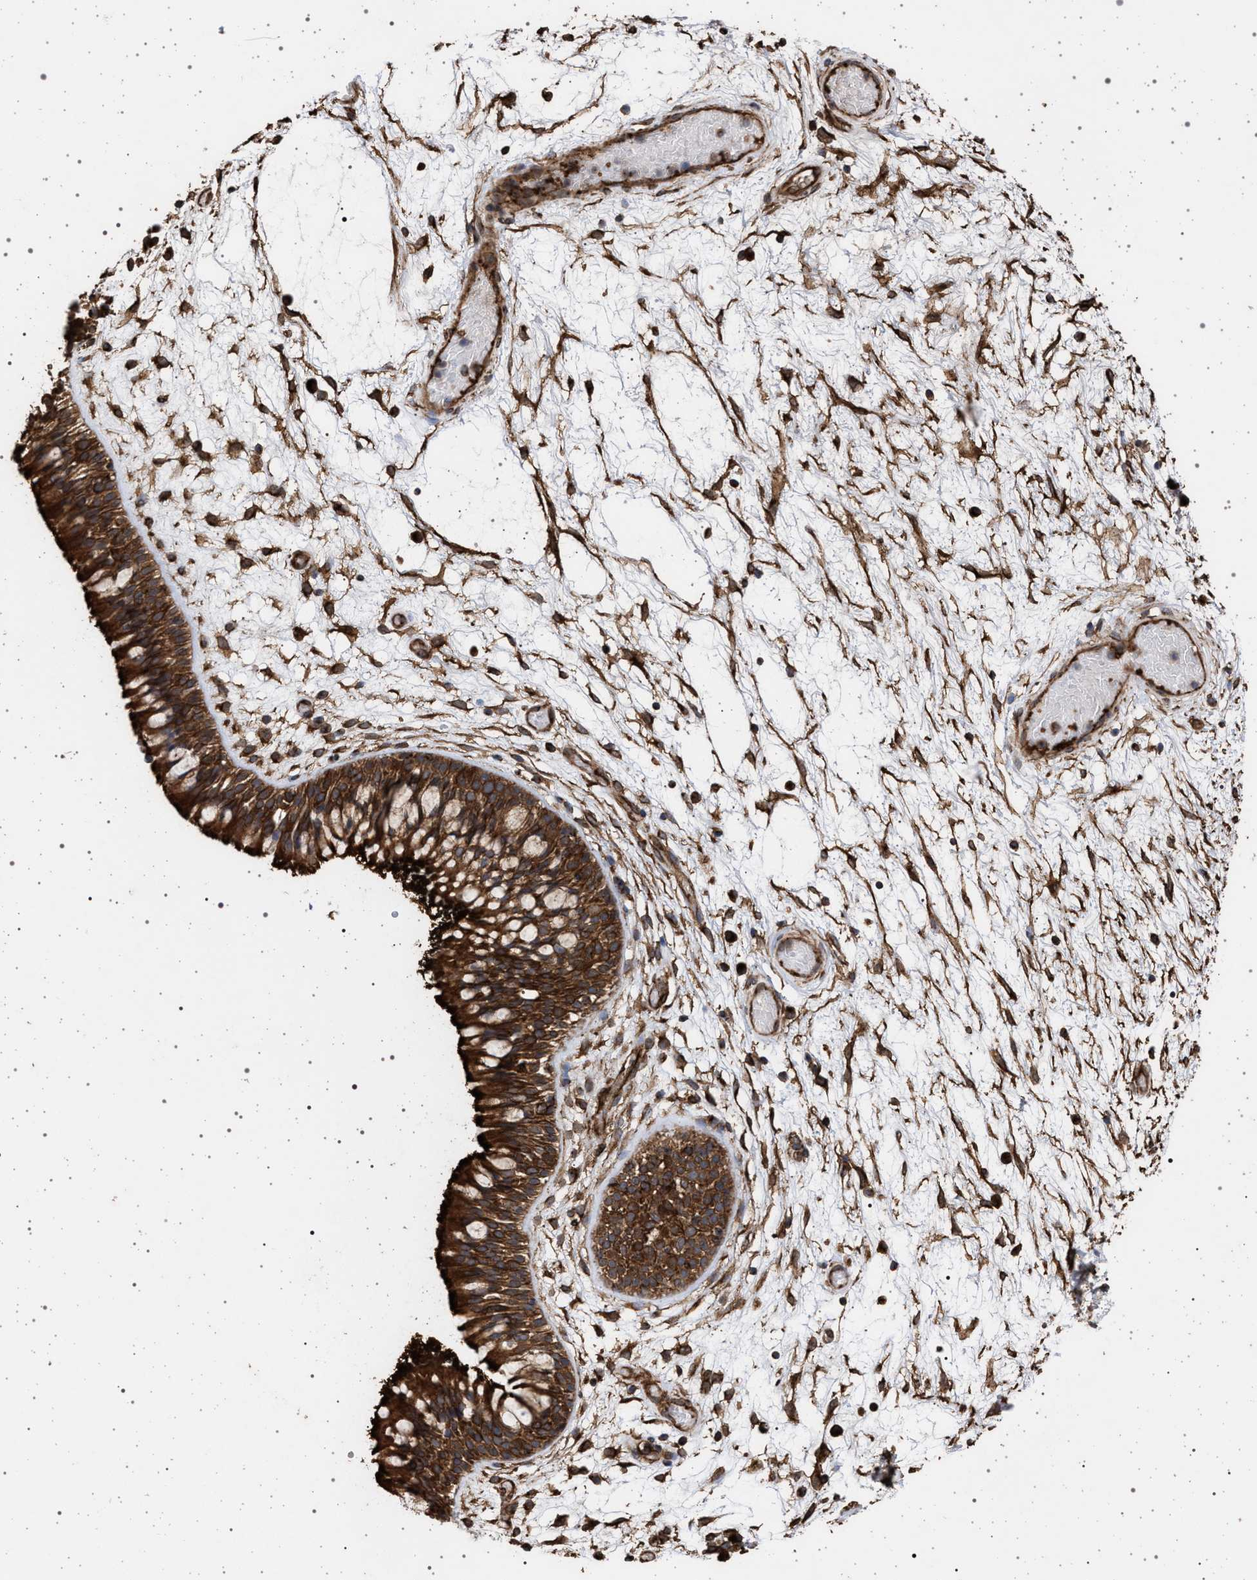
{"staining": {"intensity": "strong", "quantity": ">75%", "location": "cytoplasmic/membranous"}, "tissue": "nasopharynx", "cell_type": "Respiratory epithelial cells", "image_type": "normal", "snomed": [{"axis": "morphology", "description": "Normal tissue, NOS"}, {"axis": "morphology", "description": "Inflammation, NOS"}, {"axis": "topography", "description": "Nasopharynx"}], "caption": "Strong cytoplasmic/membranous positivity is present in about >75% of respiratory epithelial cells in normal nasopharynx. The staining was performed using DAB to visualize the protein expression in brown, while the nuclei were stained in blue with hematoxylin (Magnification: 20x).", "gene": "IFT20", "patient": {"sex": "male", "age": 48}}